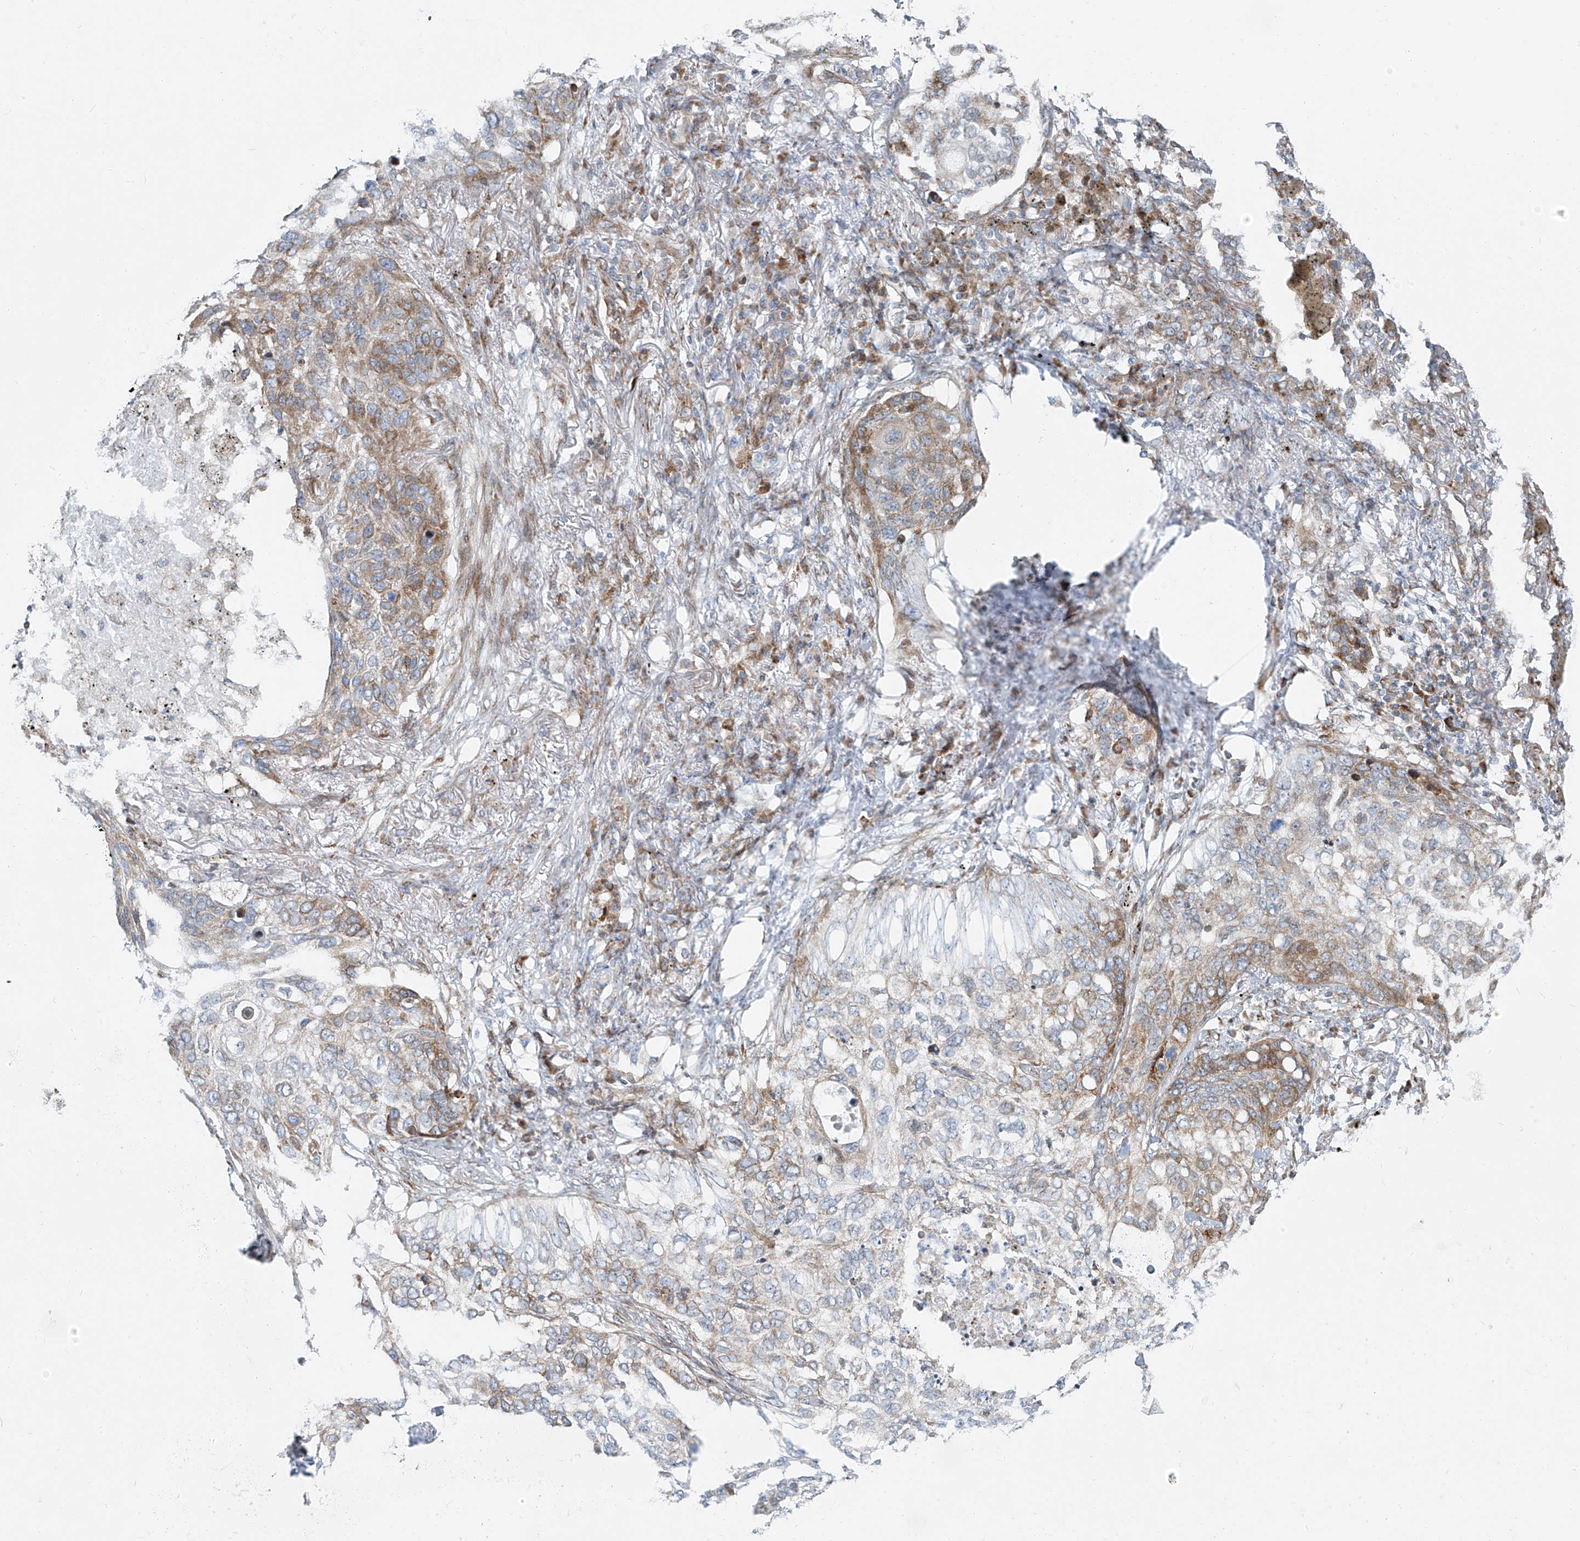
{"staining": {"intensity": "moderate", "quantity": "25%-75%", "location": "cytoplasmic/membranous"}, "tissue": "lung cancer", "cell_type": "Tumor cells", "image_type": "cancer", "snomed": [{"axis": "morphology", "description": "Squamous cell carcinoma, NOS"}, {"axis": "topography", "description": "Lung"}], "caption": "Brown immunohistochemical staining in lung squamous cell carcinoma shows moderate cytoplasmic/membranous expression in approximately 25%-75% of tumor cells. The protein is stained brown, and the nuclei are stained in blue (DAB IHC with brightfield microscopy, high magnification).", "gene": "HIC2", "patient": {"sex": "female", "age": 63}}